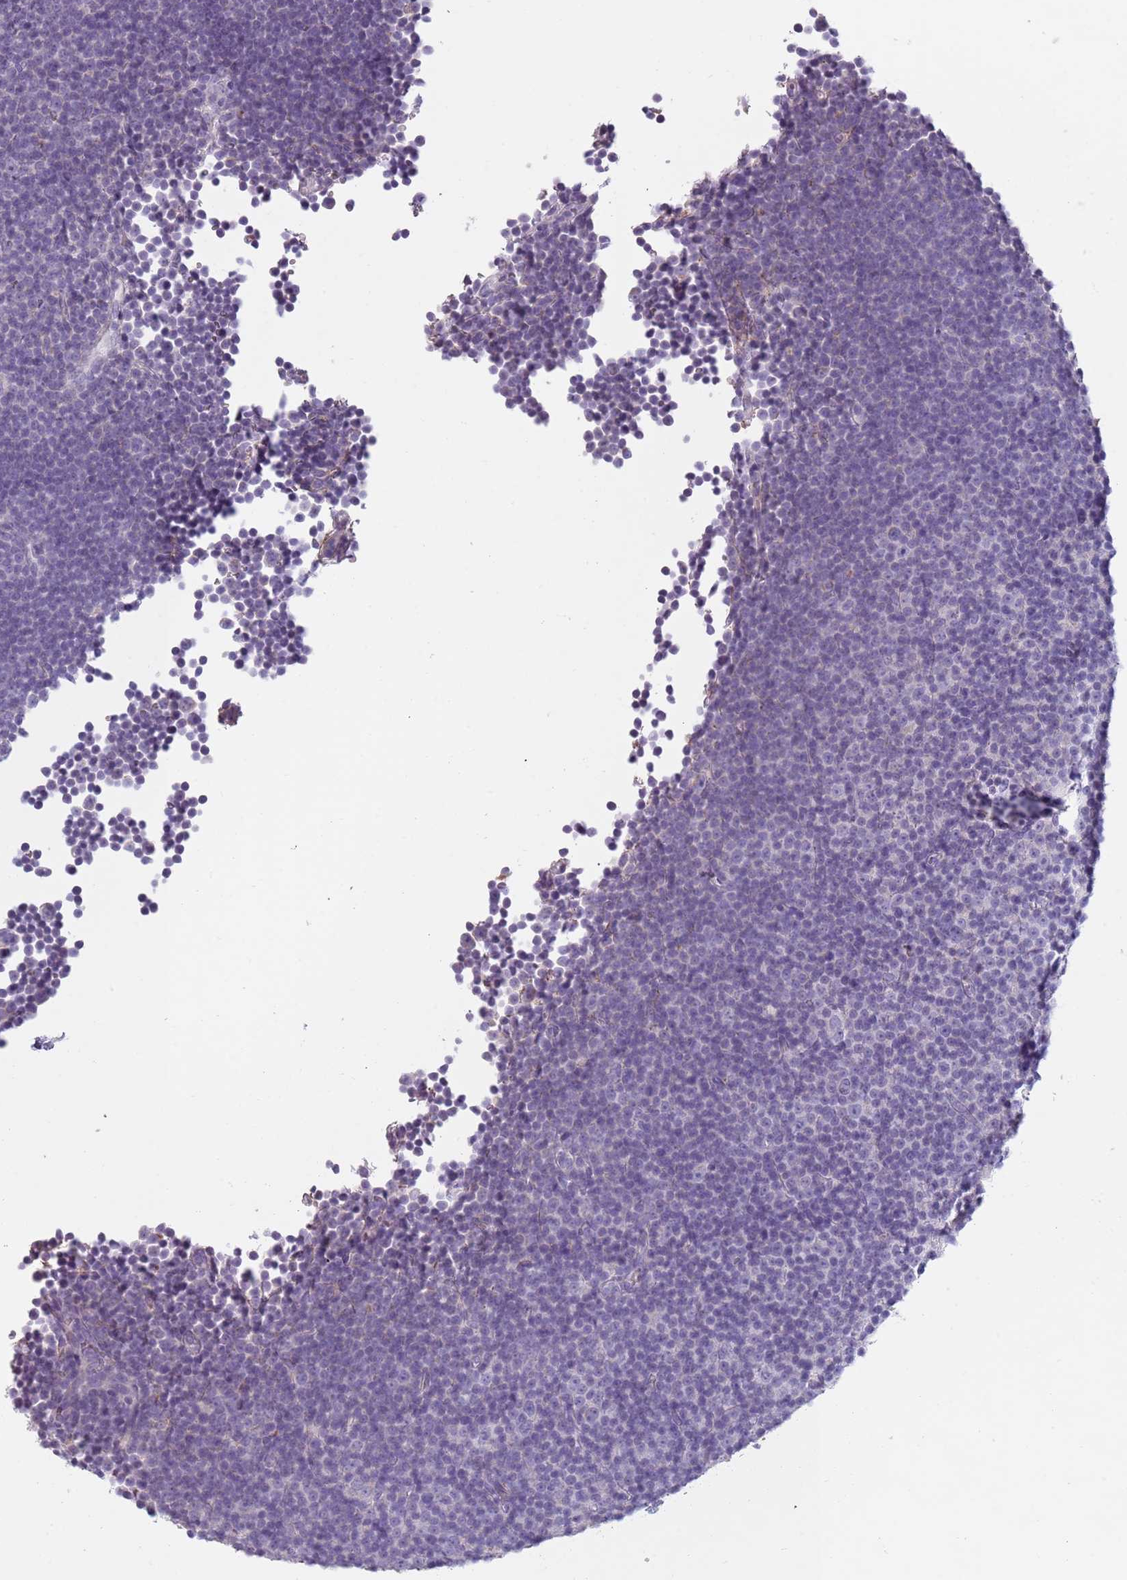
{"staining": {"intensity": "negative", "quantity": "none", "location": "none"}, "tissue": "lymphoma", "cell_type": "Tumor cells", "image_type": "cancer", "snomed": [{"axis": "morphology", "description": "Malignant lymphoma, non-Hodgkin's type, Low grade"}, {"axis": "topography", "description": "Lymph node"}], "caption": "Lymphoma was stained to show a protein in brown. There is no significant staining in tumor cells.", "gene": "MEGF8", "patient": {"sex": "female", "age": 67}}